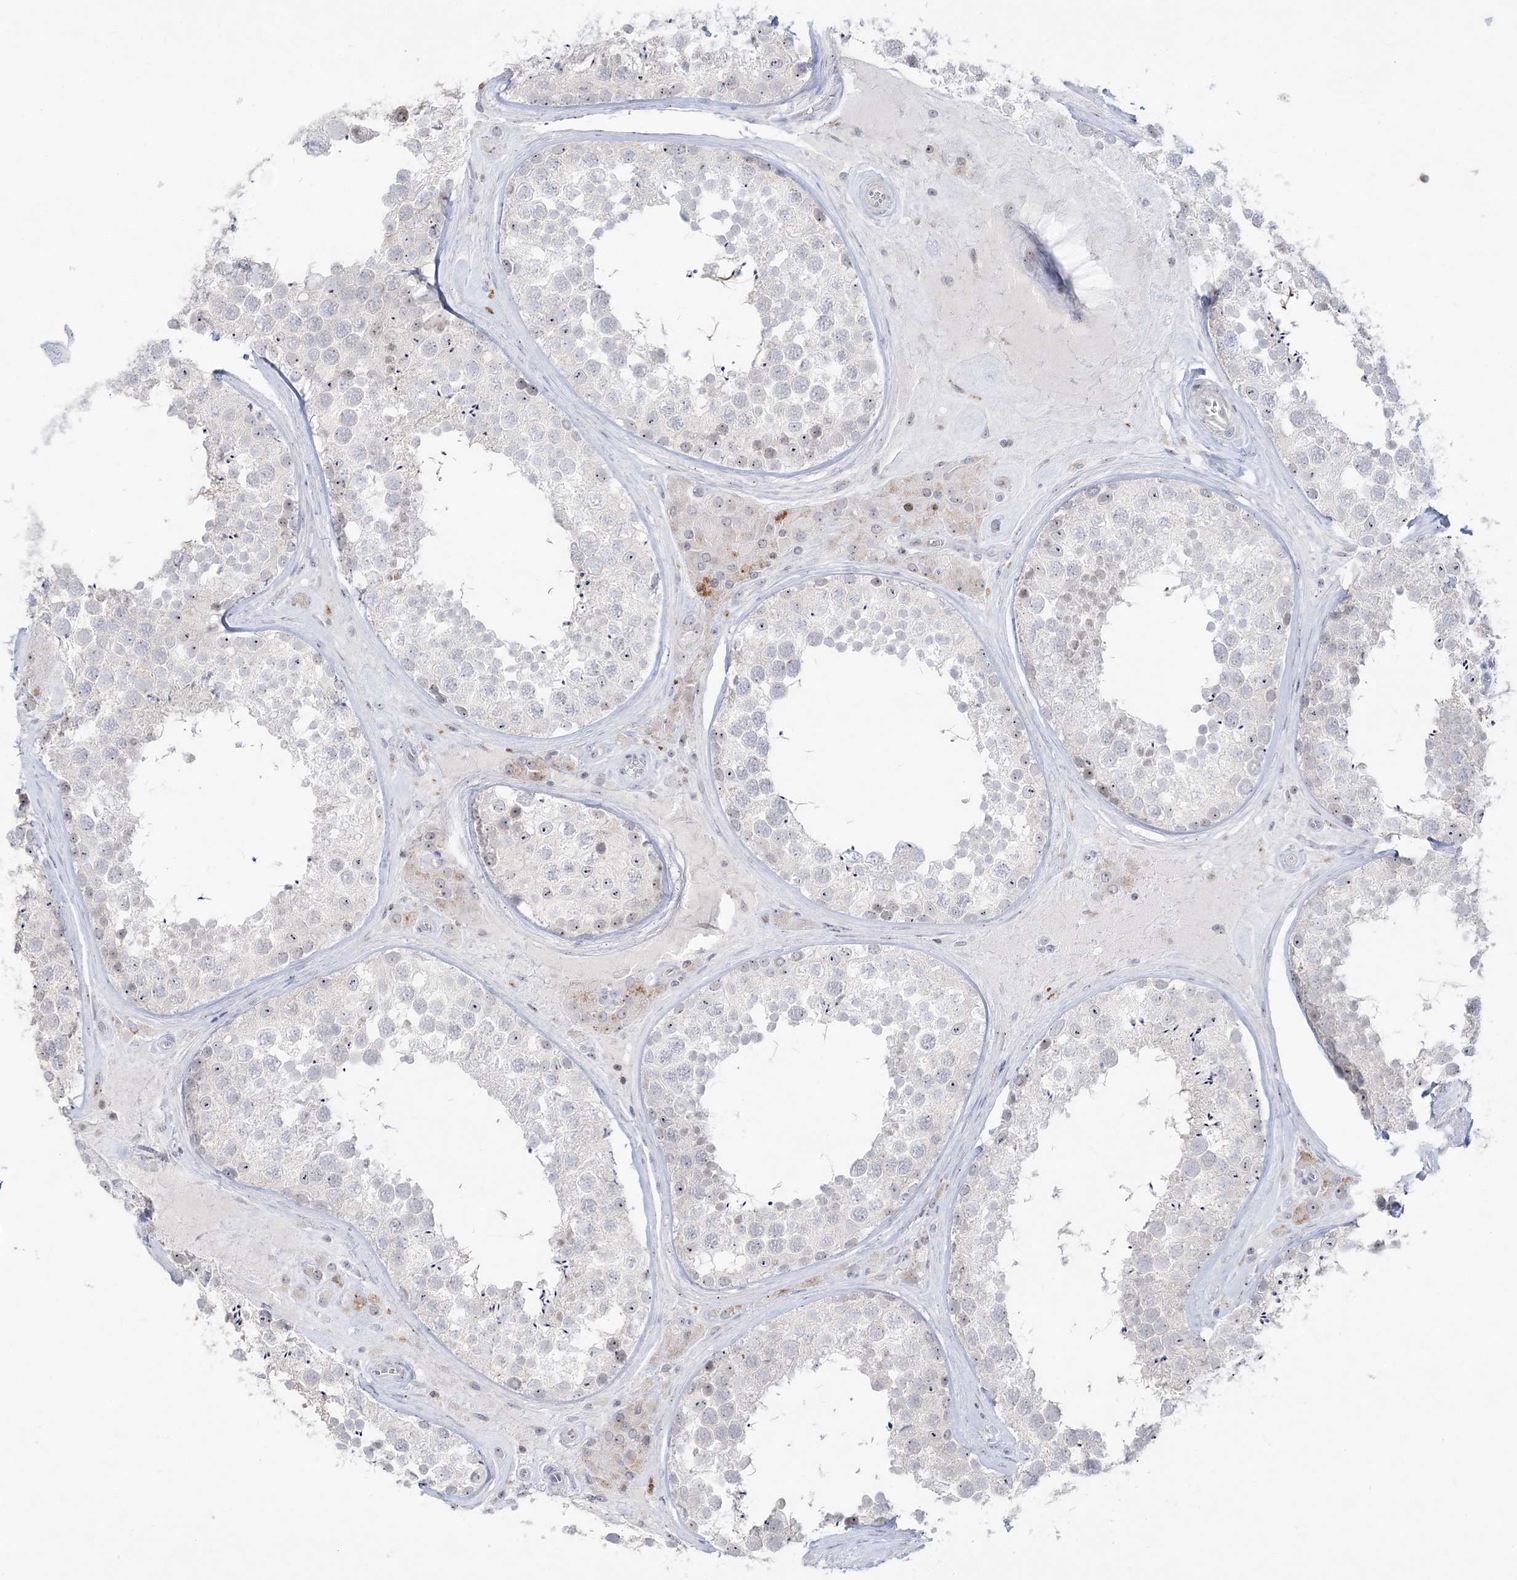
{"staining": {"intensity": "moderate", "quantity": "<25%", "location": "nuclear"}, "tissue": "testis", "cell_type": "Cells in seminiferous ducts", "image_type": "normal", "snomed": [{"axis": "morphology", "description": "Normal tissue, NOS"}, {"axis": "topography", "description": "Testis"}], "caption": "A high-resolution photomicrograph shows immunohistochemistry staining of normal testis, which reveals moderate nuclear positivity in about <25% of cells in seminiferous ducts. (DAB (3,3'-diaminobenzidine) IHC with brightfield microscopy, high magnification).", "gene": "SH3BP4", "patient": {"sex": "male", "age": 46}}